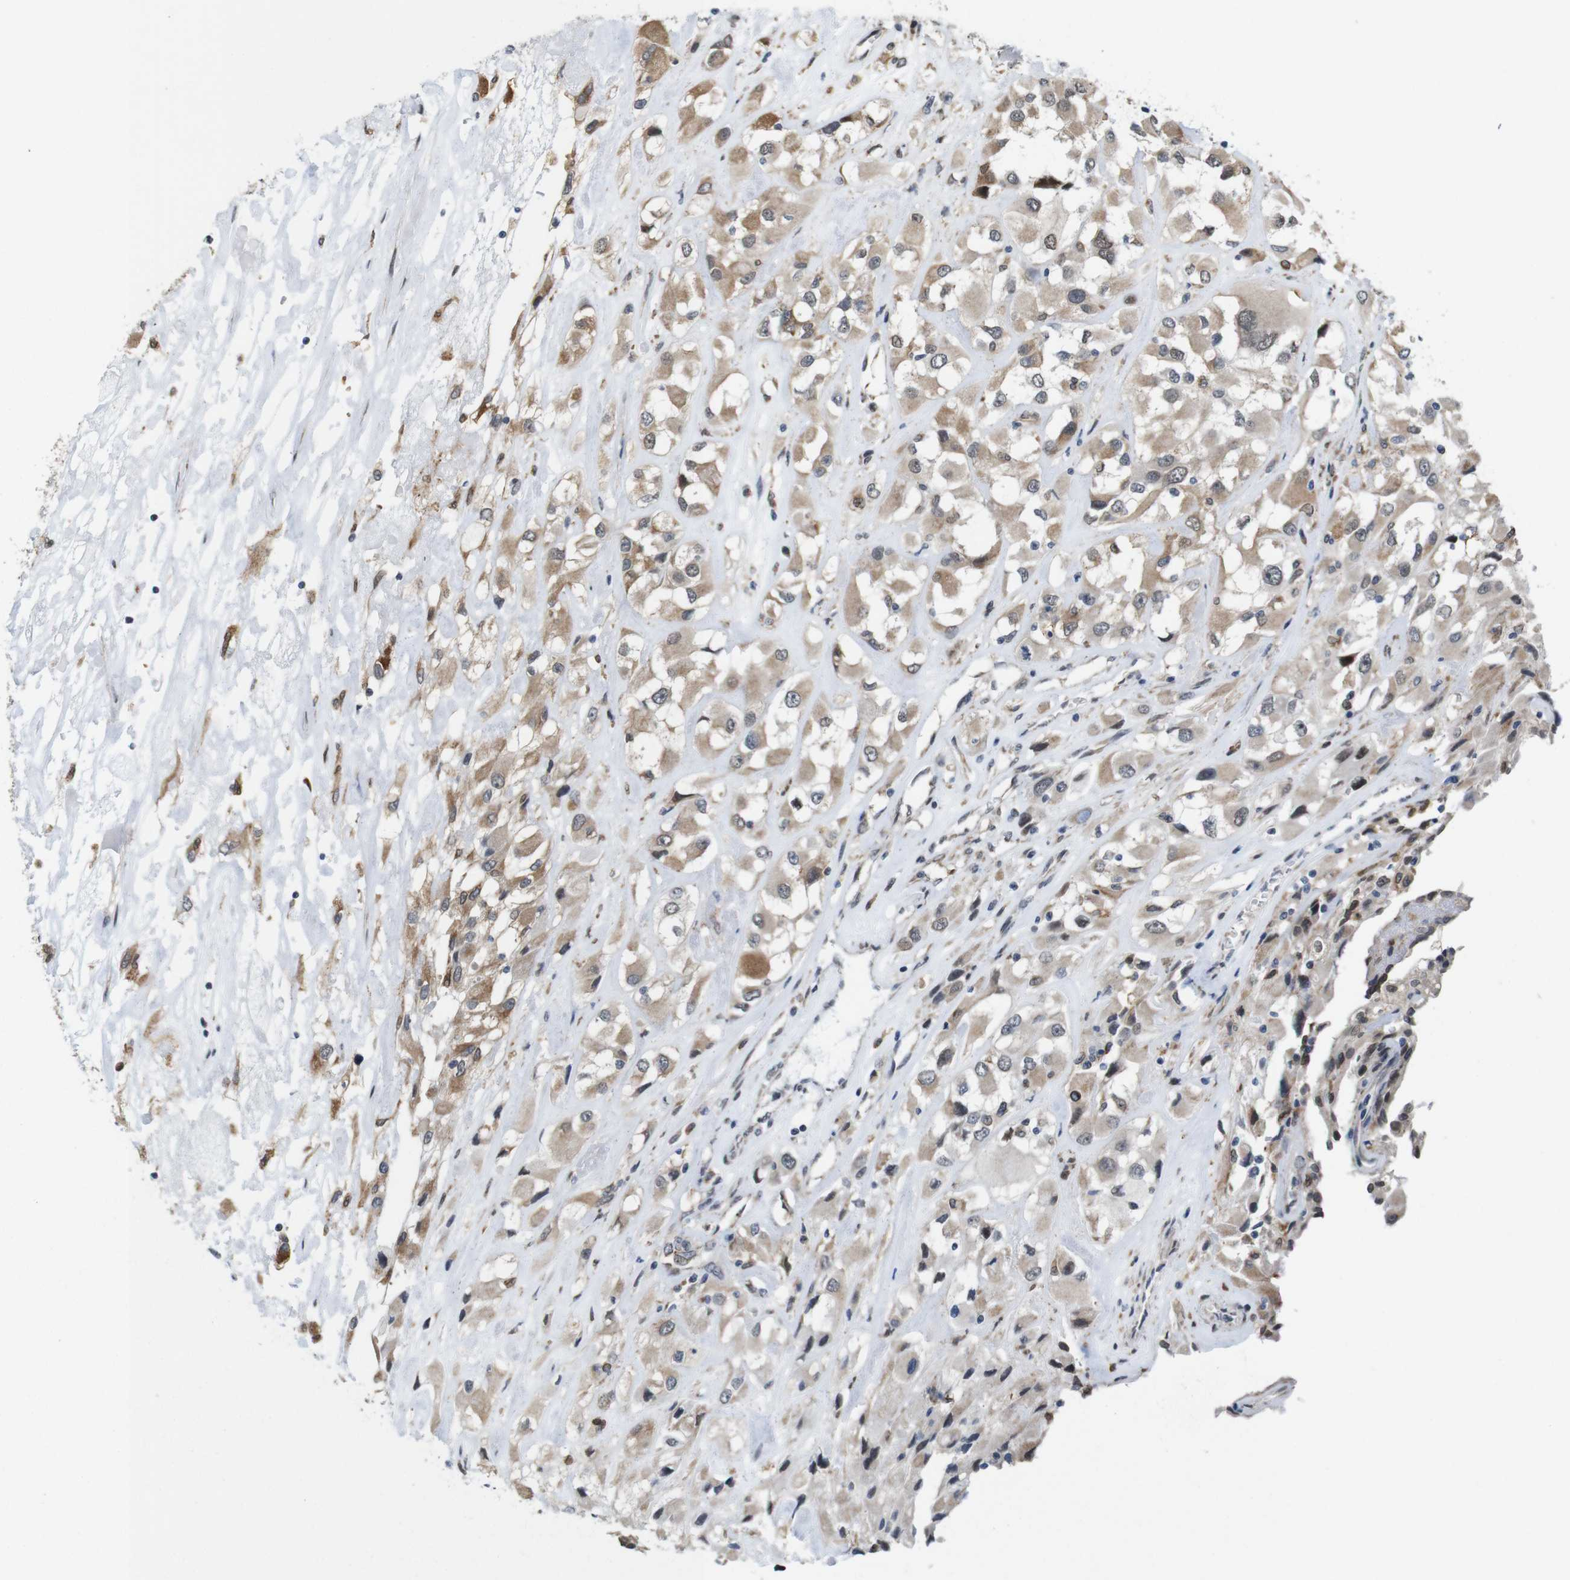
{"staining": {"intensity": "moderate", "quantity": ">75%", "location": "cytoplasmic/membranous,nuclear"}, "tissue": "renal cancer", "cell_type": "Tumor cells", "image_type": "cancer", "snomed": [{"axis": "morphology", "description": "Adenocarcinoma, NOS"}, {"axis": "topography", "description": "Kidney"}], "caption": "This histopathology image shows IHC staining of renal adenocarcinoma, with medium moderate cytoplasmic/membranous and nuclear positivity in about >75% of tumor cells.", "gene": "PNMA8A", "patient": {"sex": "female", "age": 52}}